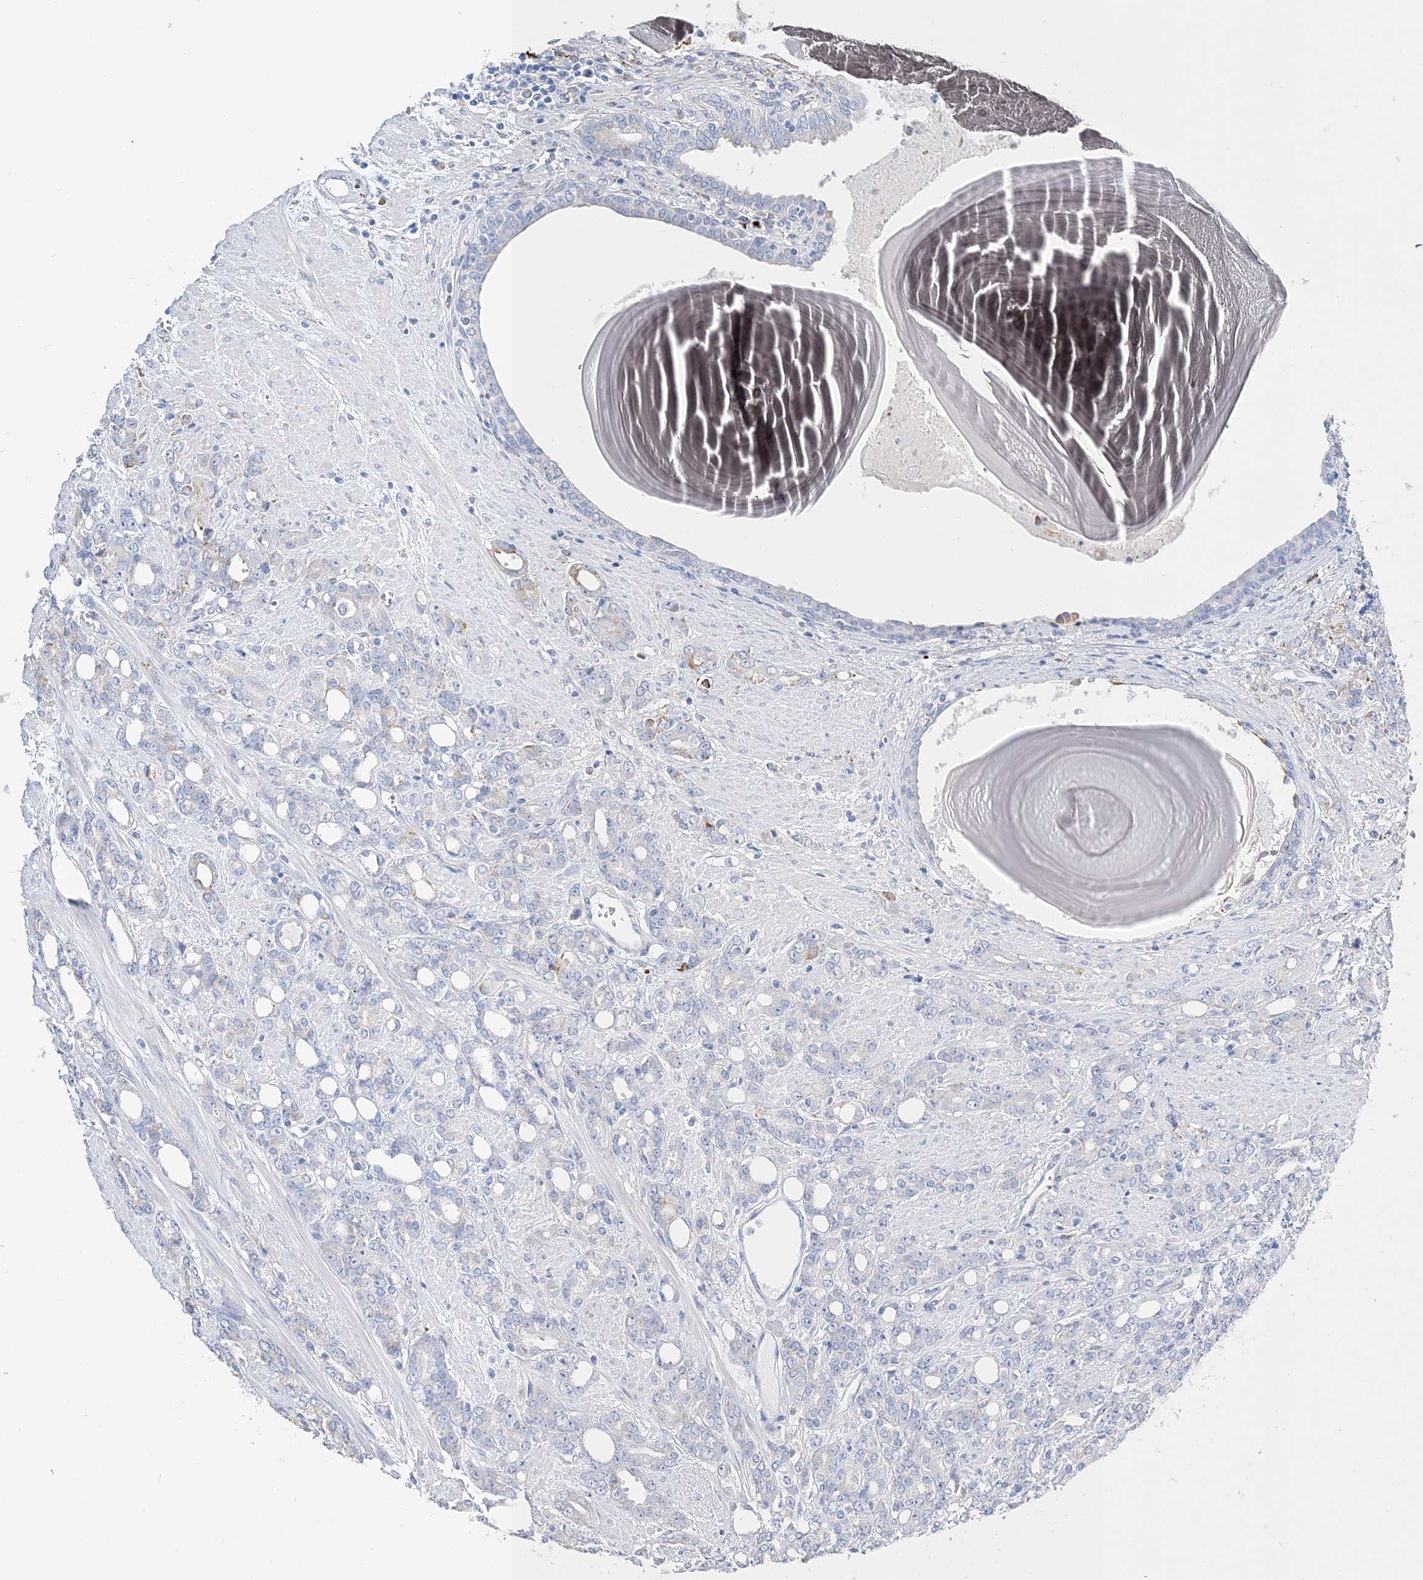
{"staining": {"intensity": "negative", "quantity": "none", "location": "none"}, "tissue": "prostate cancer", "cell_type": "Tumor cells", "image_type": "cancer", "snomed": [{"axis": "morphology", "description": "Adenocarcinoma, High grade"}, {"axis": "topography", "description": "Prostate"}], "caption": "IHC image of neoplastic tissue: prostate high-grade adenocarcinoma stained with DAB (3,3'-diaminobenzidine) shows no significant protein expression in tumor cells.", "gene": "TSPYL6", "patient": {"sex": "male", "age": 62}}